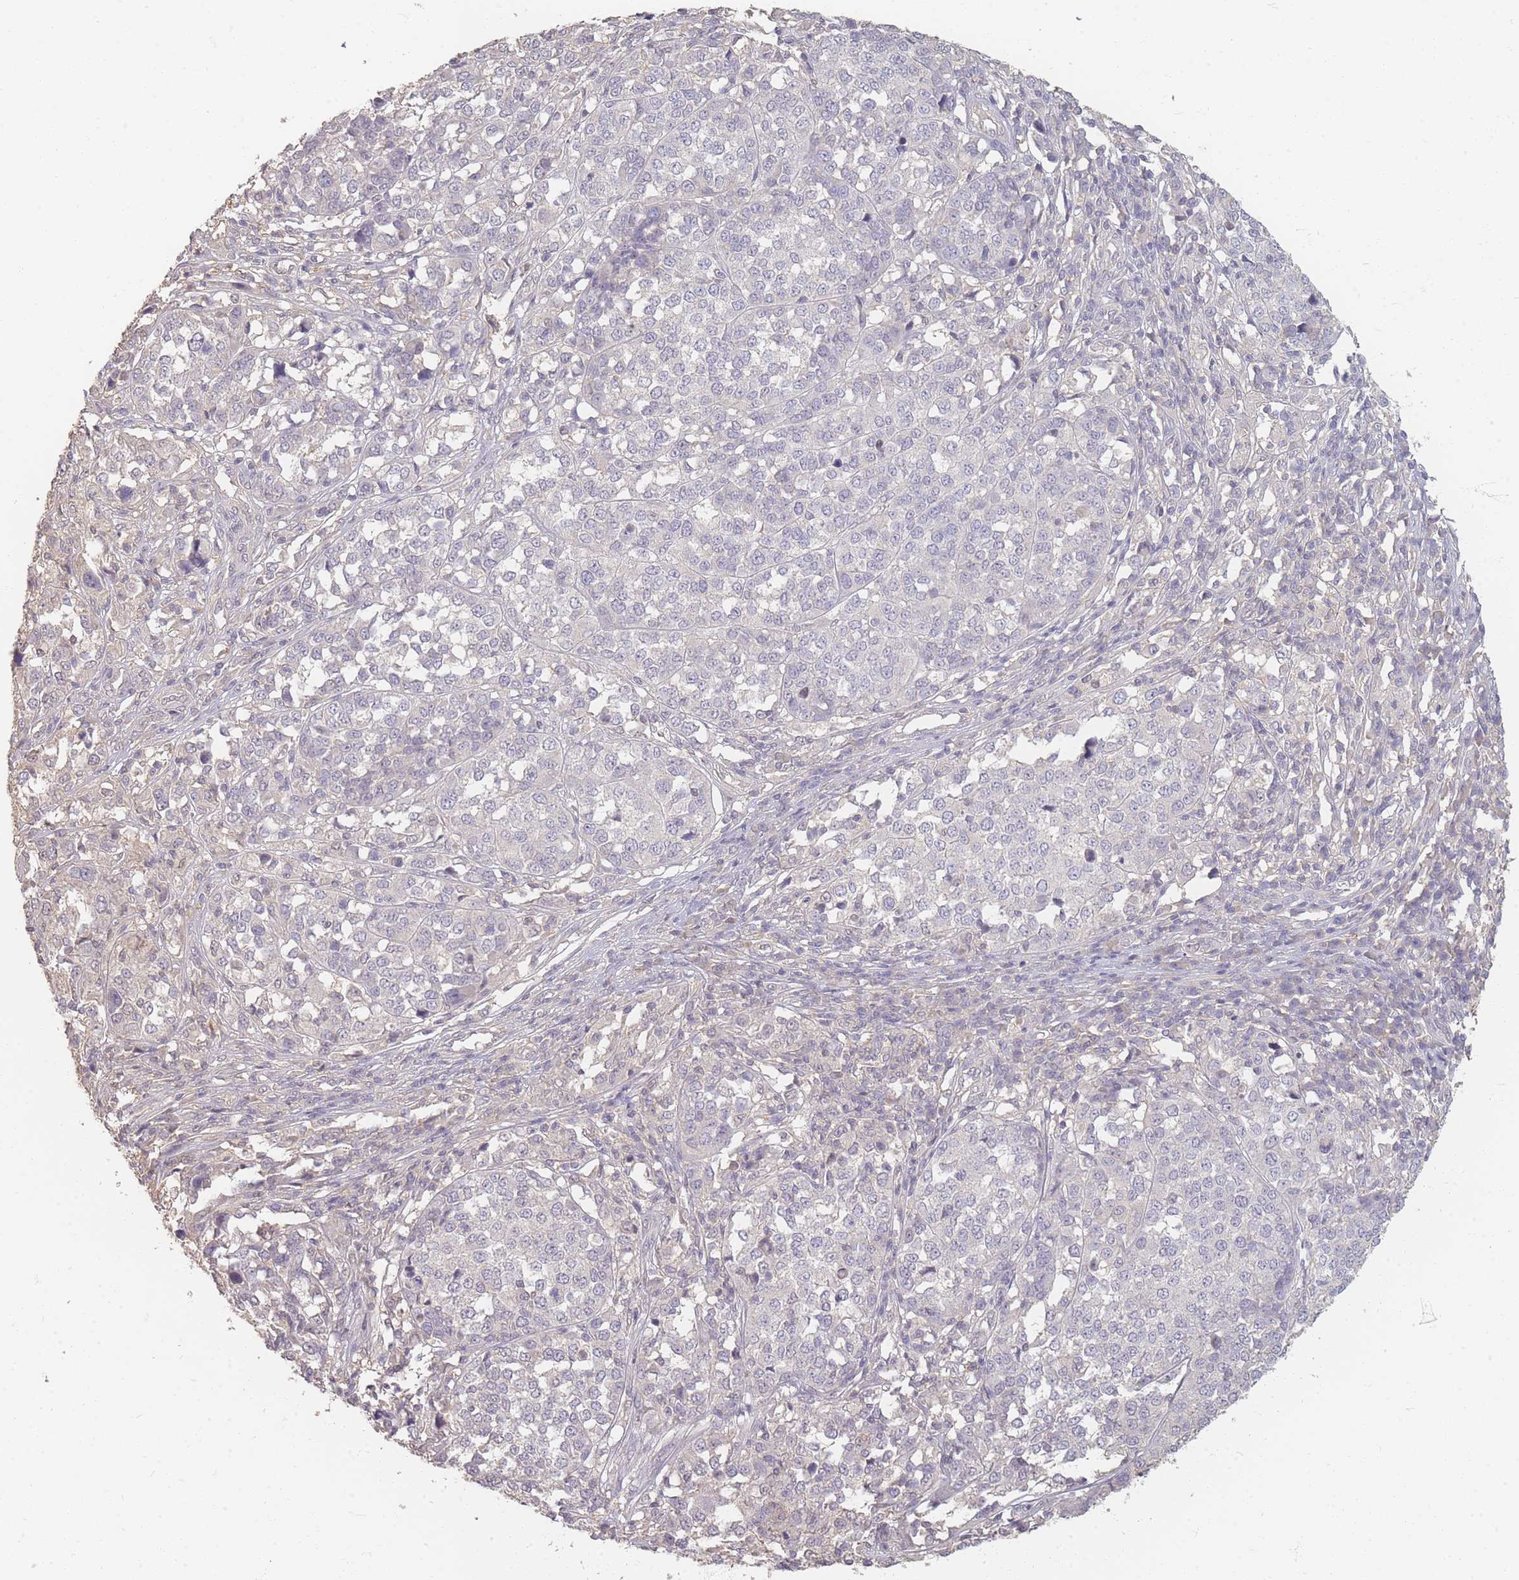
{"staining": {"intensity": "negative", "quantity": "none", "location": "none"}, "tissue": "melanoma", "cell_type": "Tumor cells", "image_type": "cancer", "snomed": [{"axis": "morphology", "description": "Malignant melanoma, Metastatic site"}, {"axis": "topography", "description": "Lymph node"}], "caption": "Immunohistochemistry (IHC) photomicrograph of neoplastic tissue: human melanoma stained with DAB exhibits no significant protein expression in tumor cells.", "gene": "RFTN1", "patient": {"sex": "male", "age": 44}}